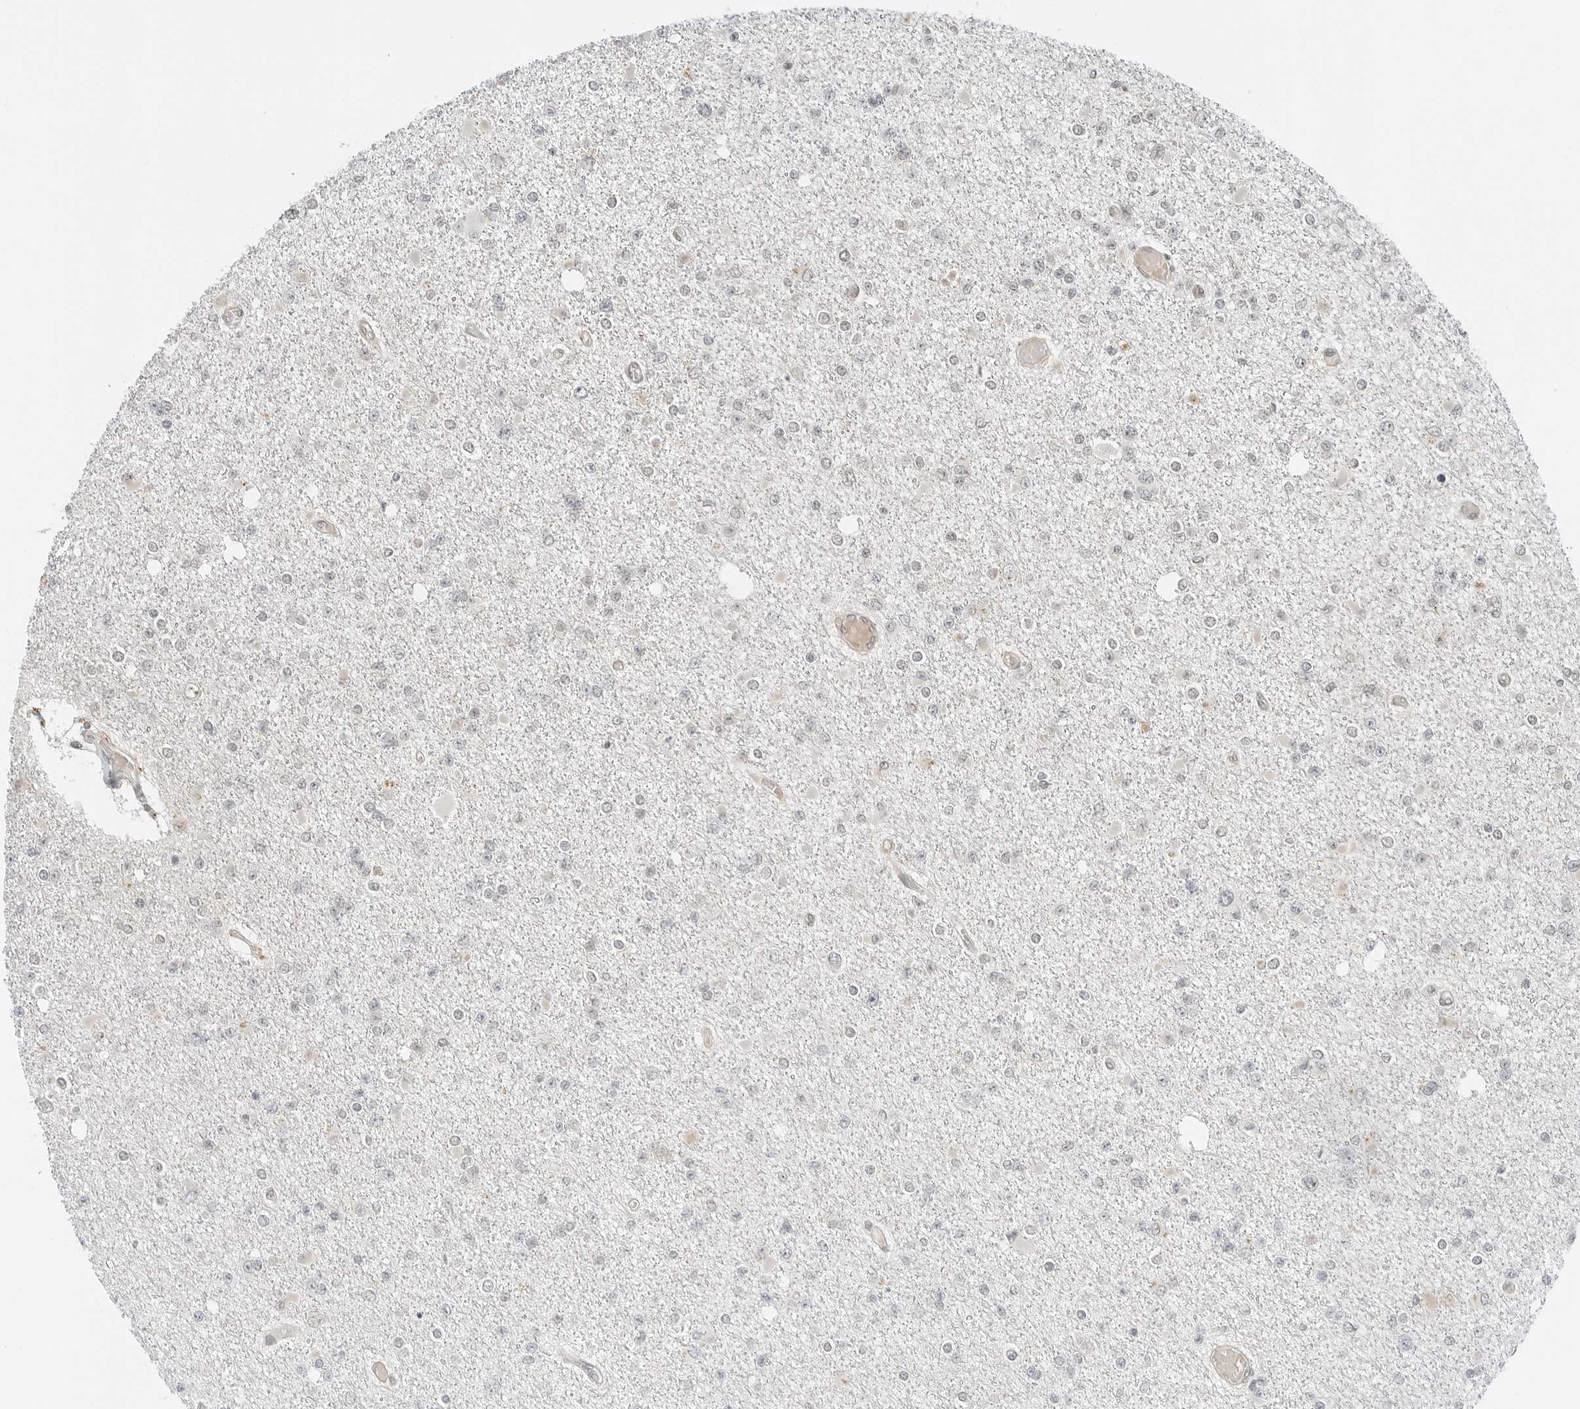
{"staining": {"intensity": "negative", "quantity": "none", "location": "none"}, "tissue": "glioma", "cell_type": "Tumor cells", "image_type": "cancer", "snomed": [{"axis": "morphology", "description": "Glioma, malignant, Low grade"}, {"axis": "topography", "description": "Brain"}], "caption": "Human malignant low-grade glioma stained for a protein using immunohistochemistry (IHC) demonstrates no staining in tumor cells.", "gene": "IQCC", "patient": {"sex": "female", "age": 22}}